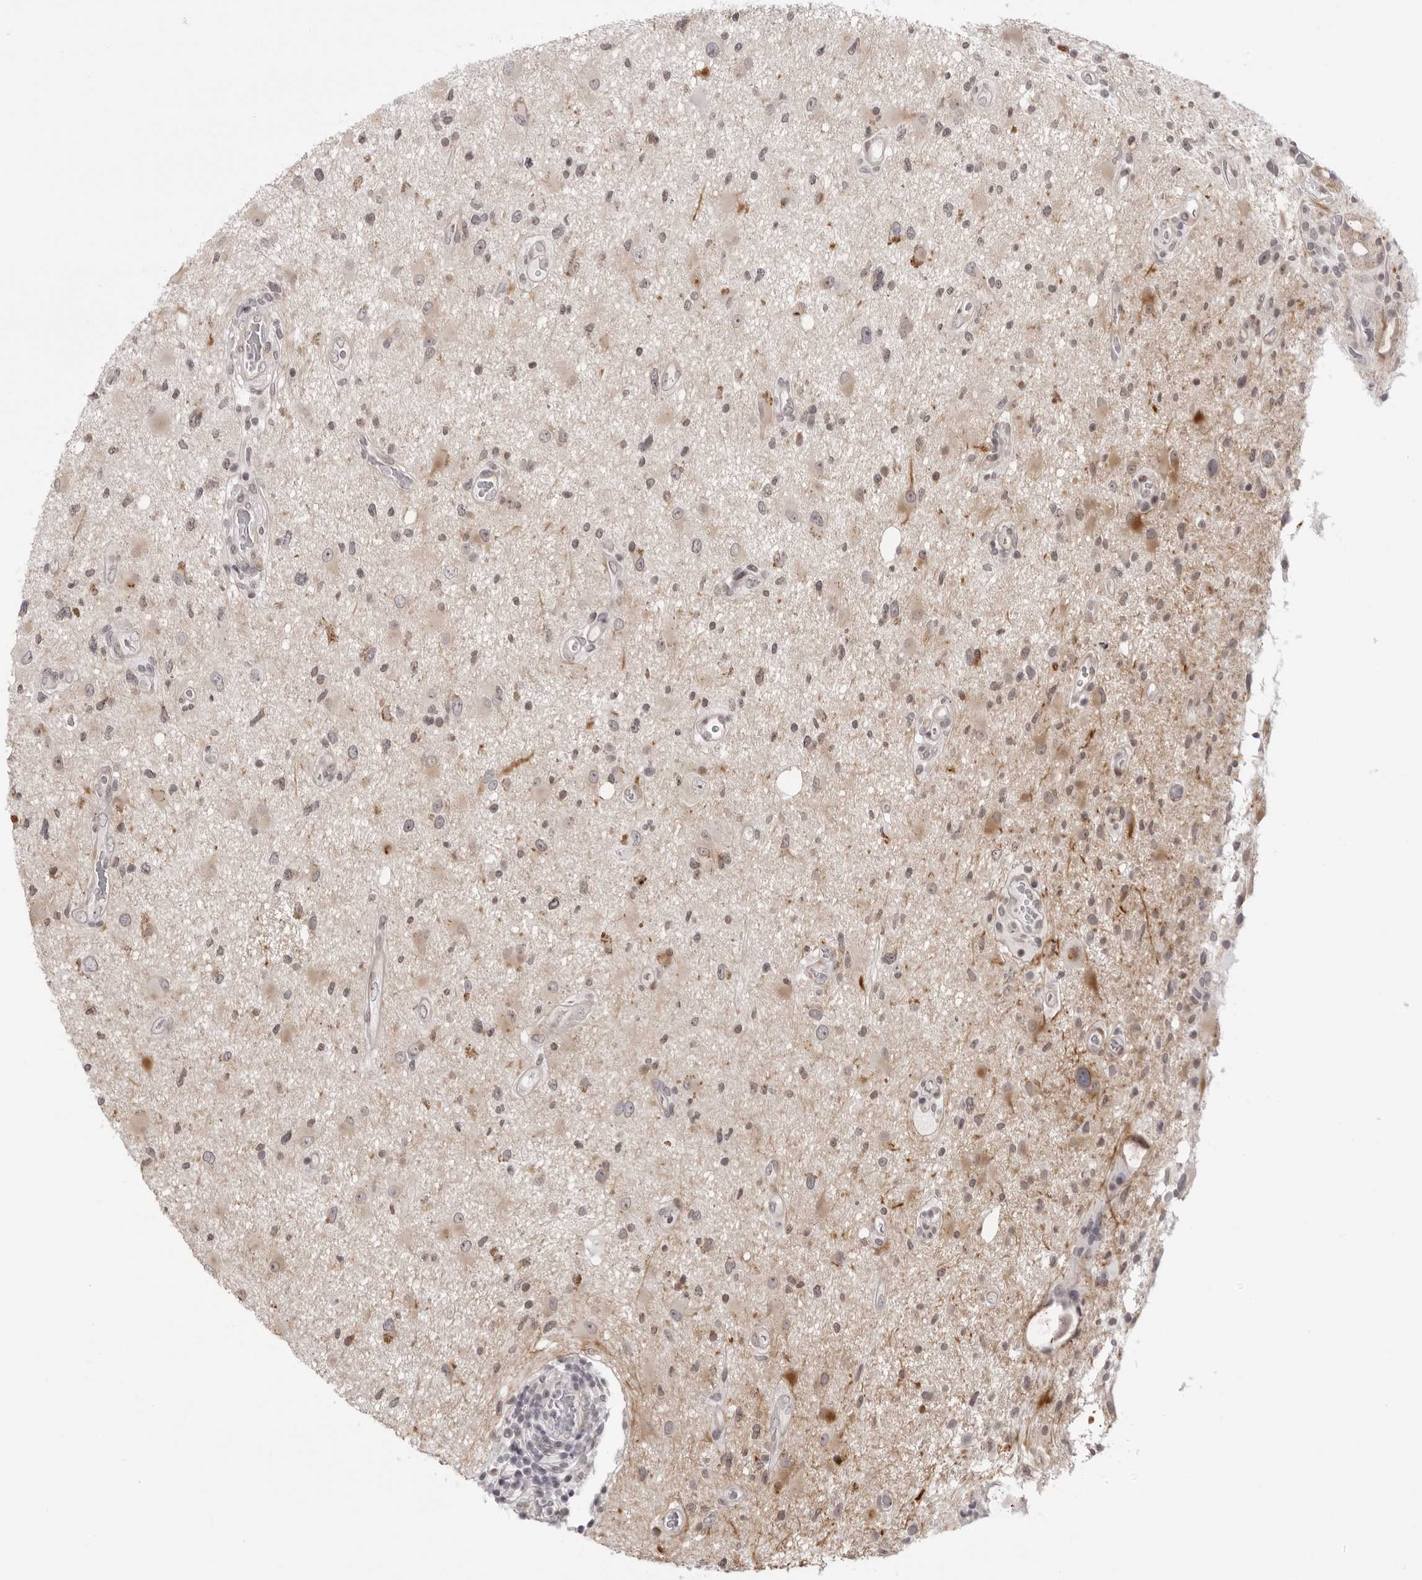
{"staining": {"intensity": "weak", "quantity": "<25%", "location": "cytoplasmic/membranous"}, "tissue": "glioma", "cell_type": "Tumor cells", "image_type": "cancer", "snomed": [{"axis": "morphology", "description": "Glioma, malignant, High grade"}, {"axis": "topography", "description": "Brain"}], "caption": "Protein analysis of malignant glioma (high-grade) exhibits no significant staining in tumor cells. Nuclei are stained in blue.", "gene": "SUGCT", "patient": {"sex": "male", "age": 33}}